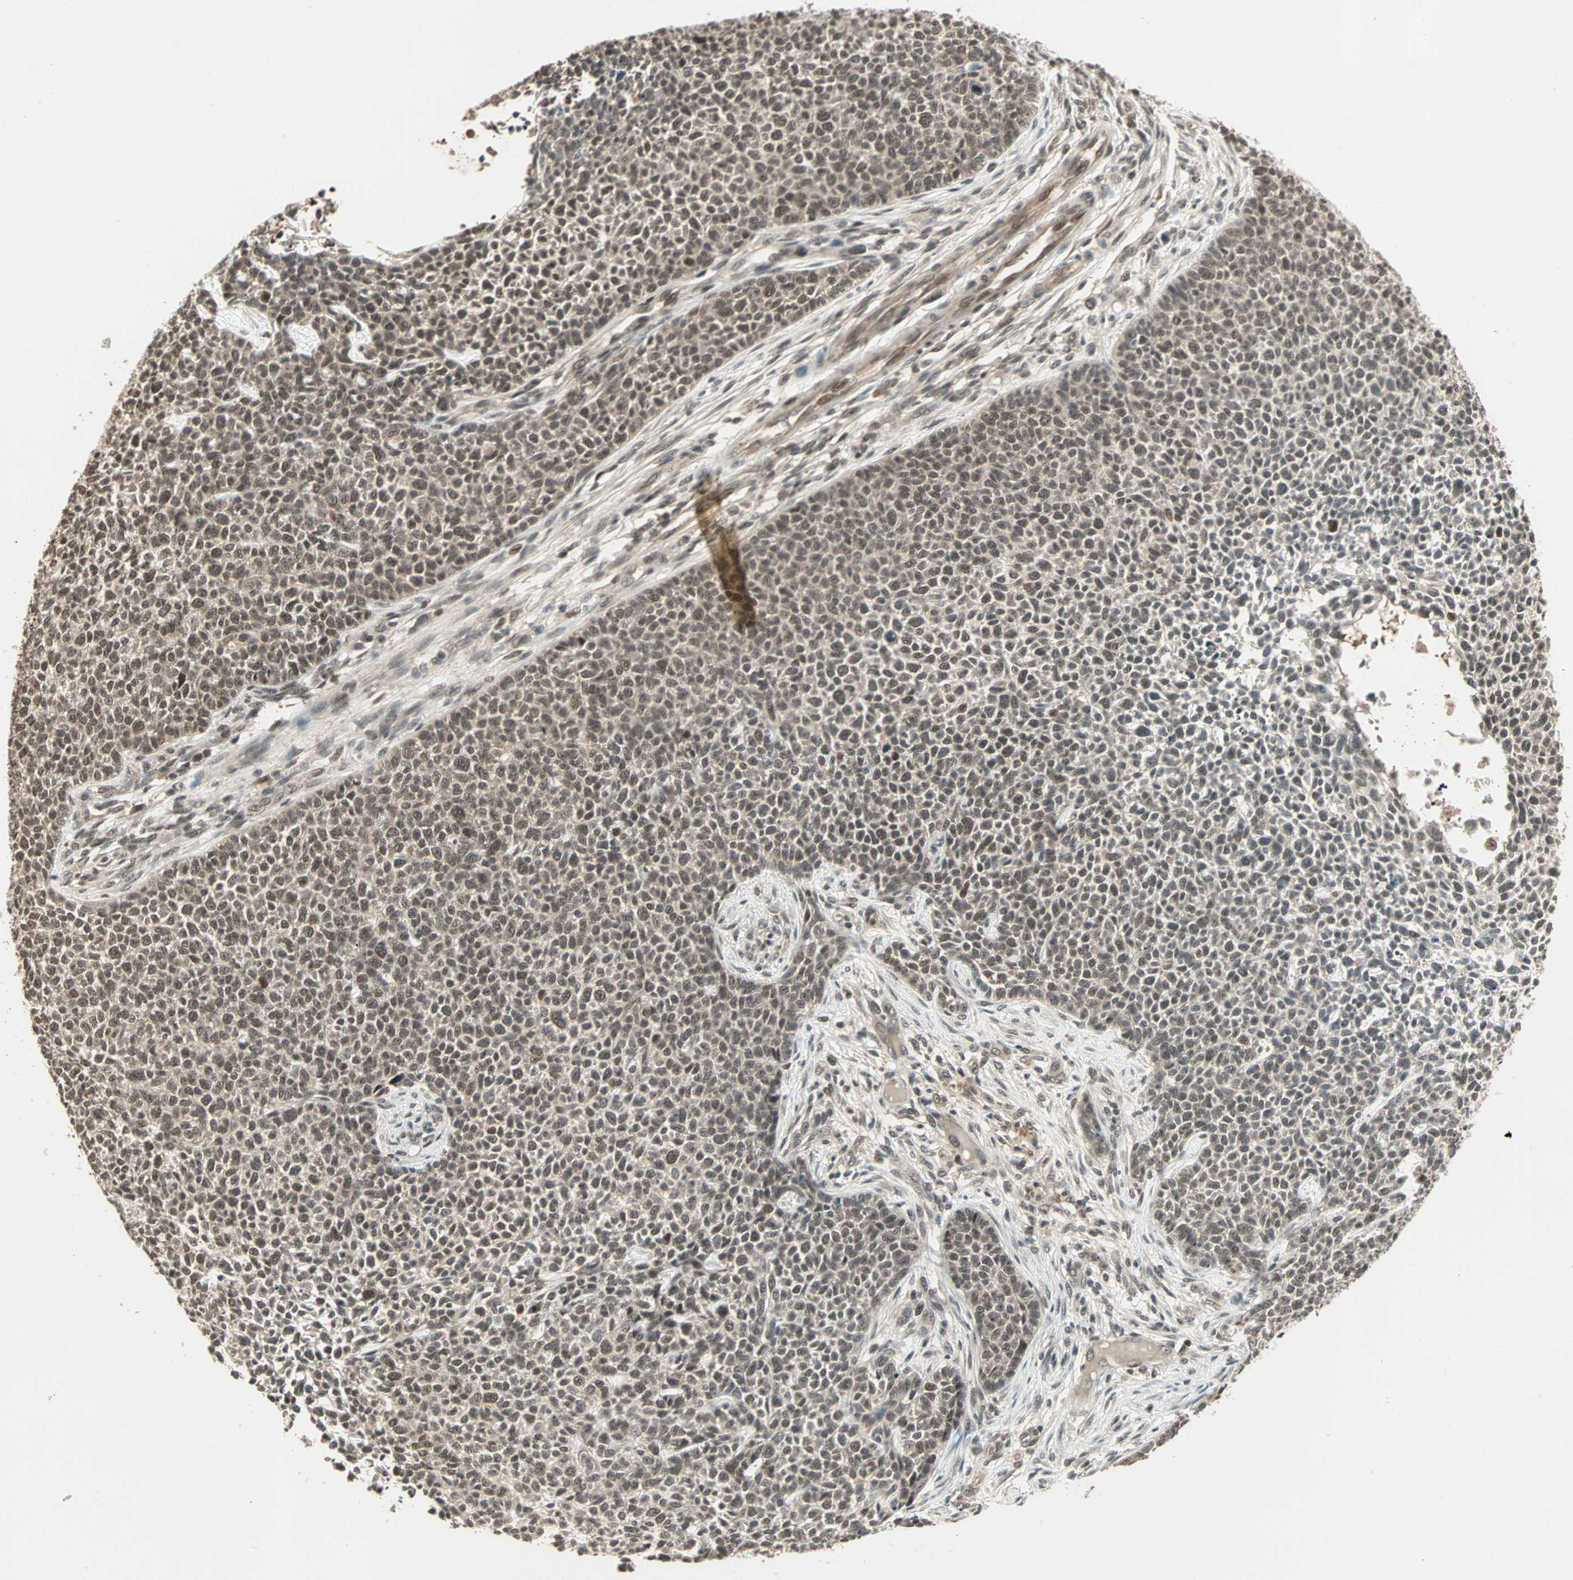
{"staining": {"intensity": "moderate", "quantity": ">75%", "location": "nuclear"}, "tissue": "skin cancer", "cell_type": "Tumor cells", "image_type": "cancer", "snomed": [{"axis": "morphology", "description": "Basal cell carcinoma"}, {"axis": "topography", "description": "Skin"}], "caption": "Human basal cell carcinoma (skin) stained for a protein (brown) exhibits moderate nuclear positive positivity in approximately >75% of tumor cells.", "gene": "ZNF701", "patient": {"sex": "female", "age": 84}}